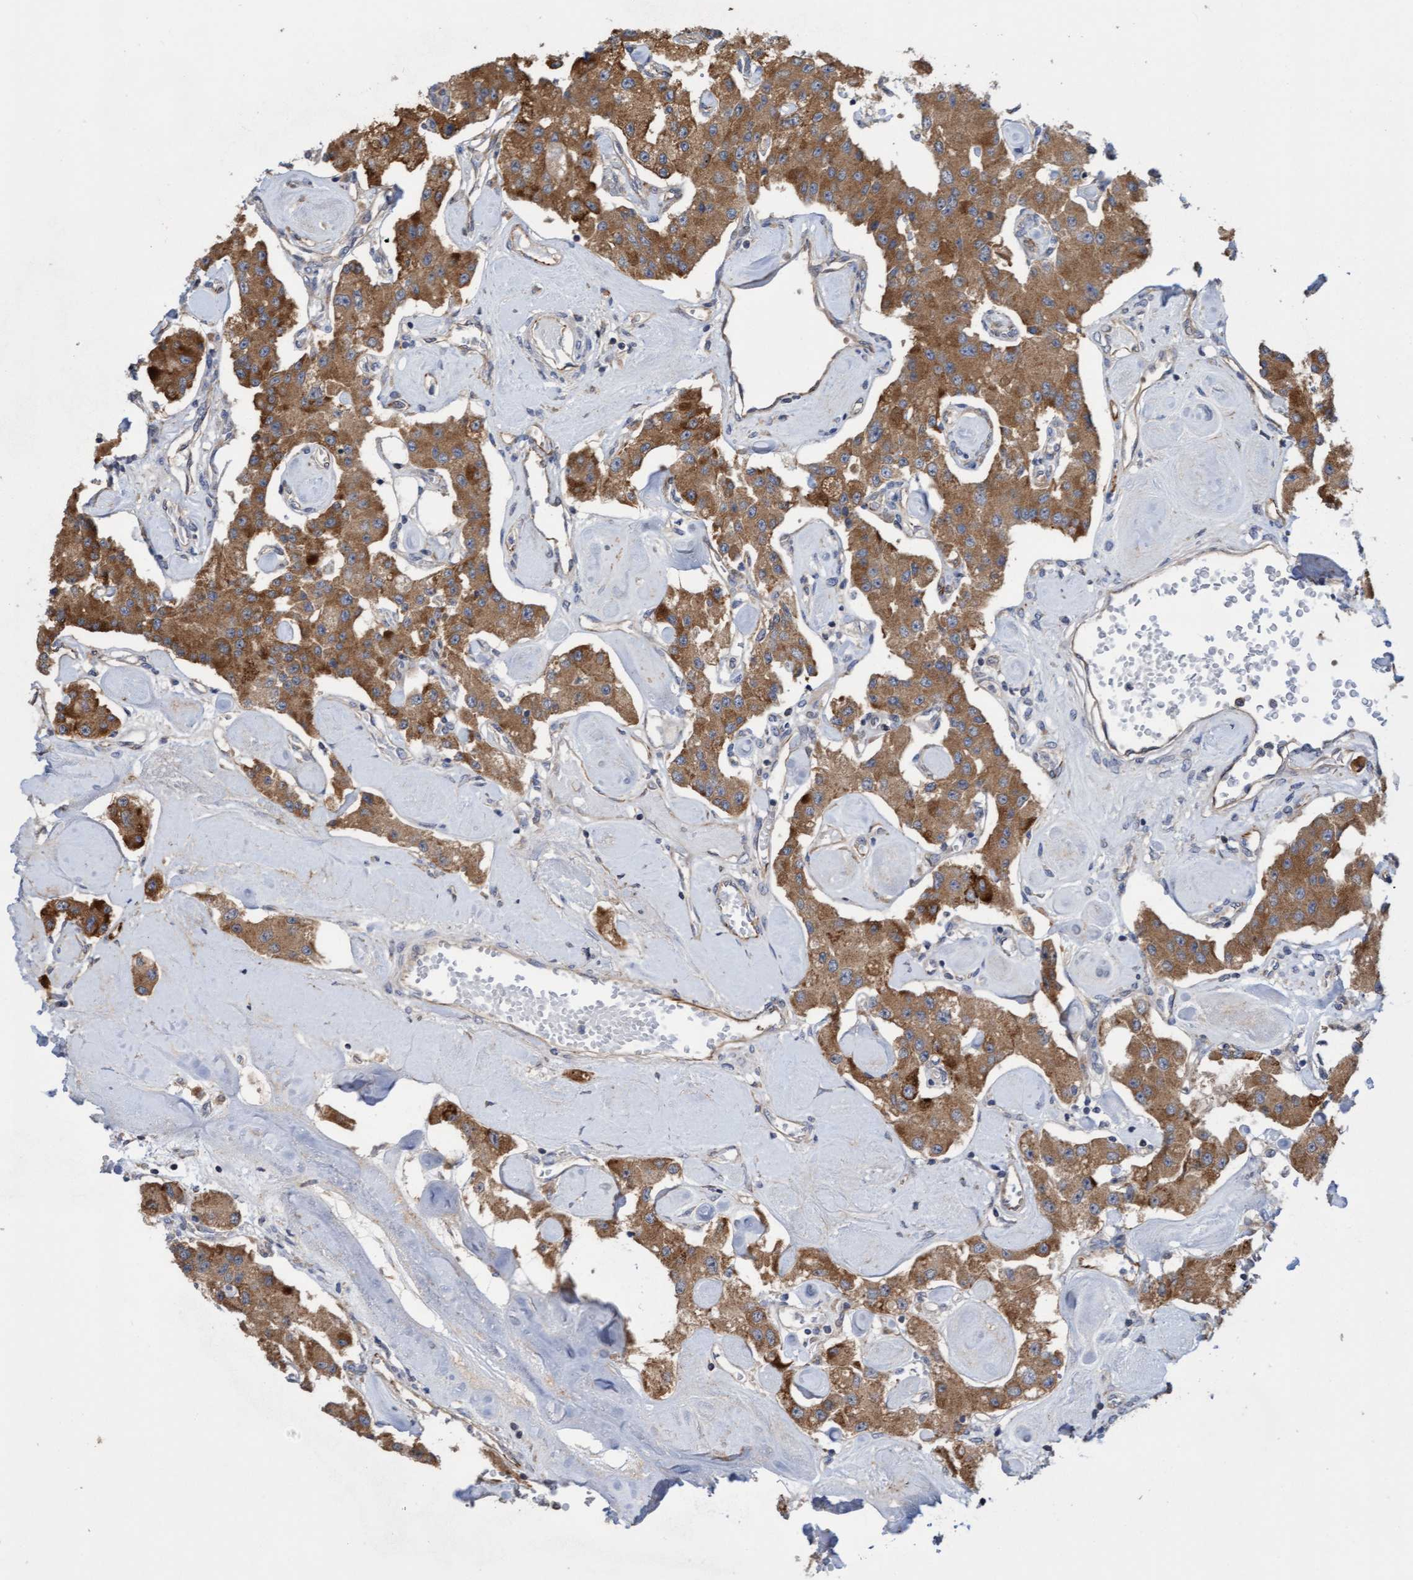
{"staining": {"intensity": "moderate", "quantity": ">75%", "location": "cytoplasmic/membranous"}, "tissue": "carcinoid", "cell_type": "Tumor cells", "image_type": "cancer", "snomed": [{"axis": "morphology", "description": "Carcinoid, malignant, NOS"}, {"axis": "topography", "description": "Pancreas"}], "caption": "Immunohistochemistry staining of malignant carcinoid, which exhibits medium levels of moderate cytoplasmic/membranous staining in approximately >75% of tumor cells indicating moderate cytoplasmic/membranous protein positivity. The staining was performed using DAB (3,3'-diaminobenzidine) (brown) for protein detection and nuclei were counterstained in hematoxylin (blue).", "gene": "ITFG1", "patient": {"sex": "male", "age": 41}}